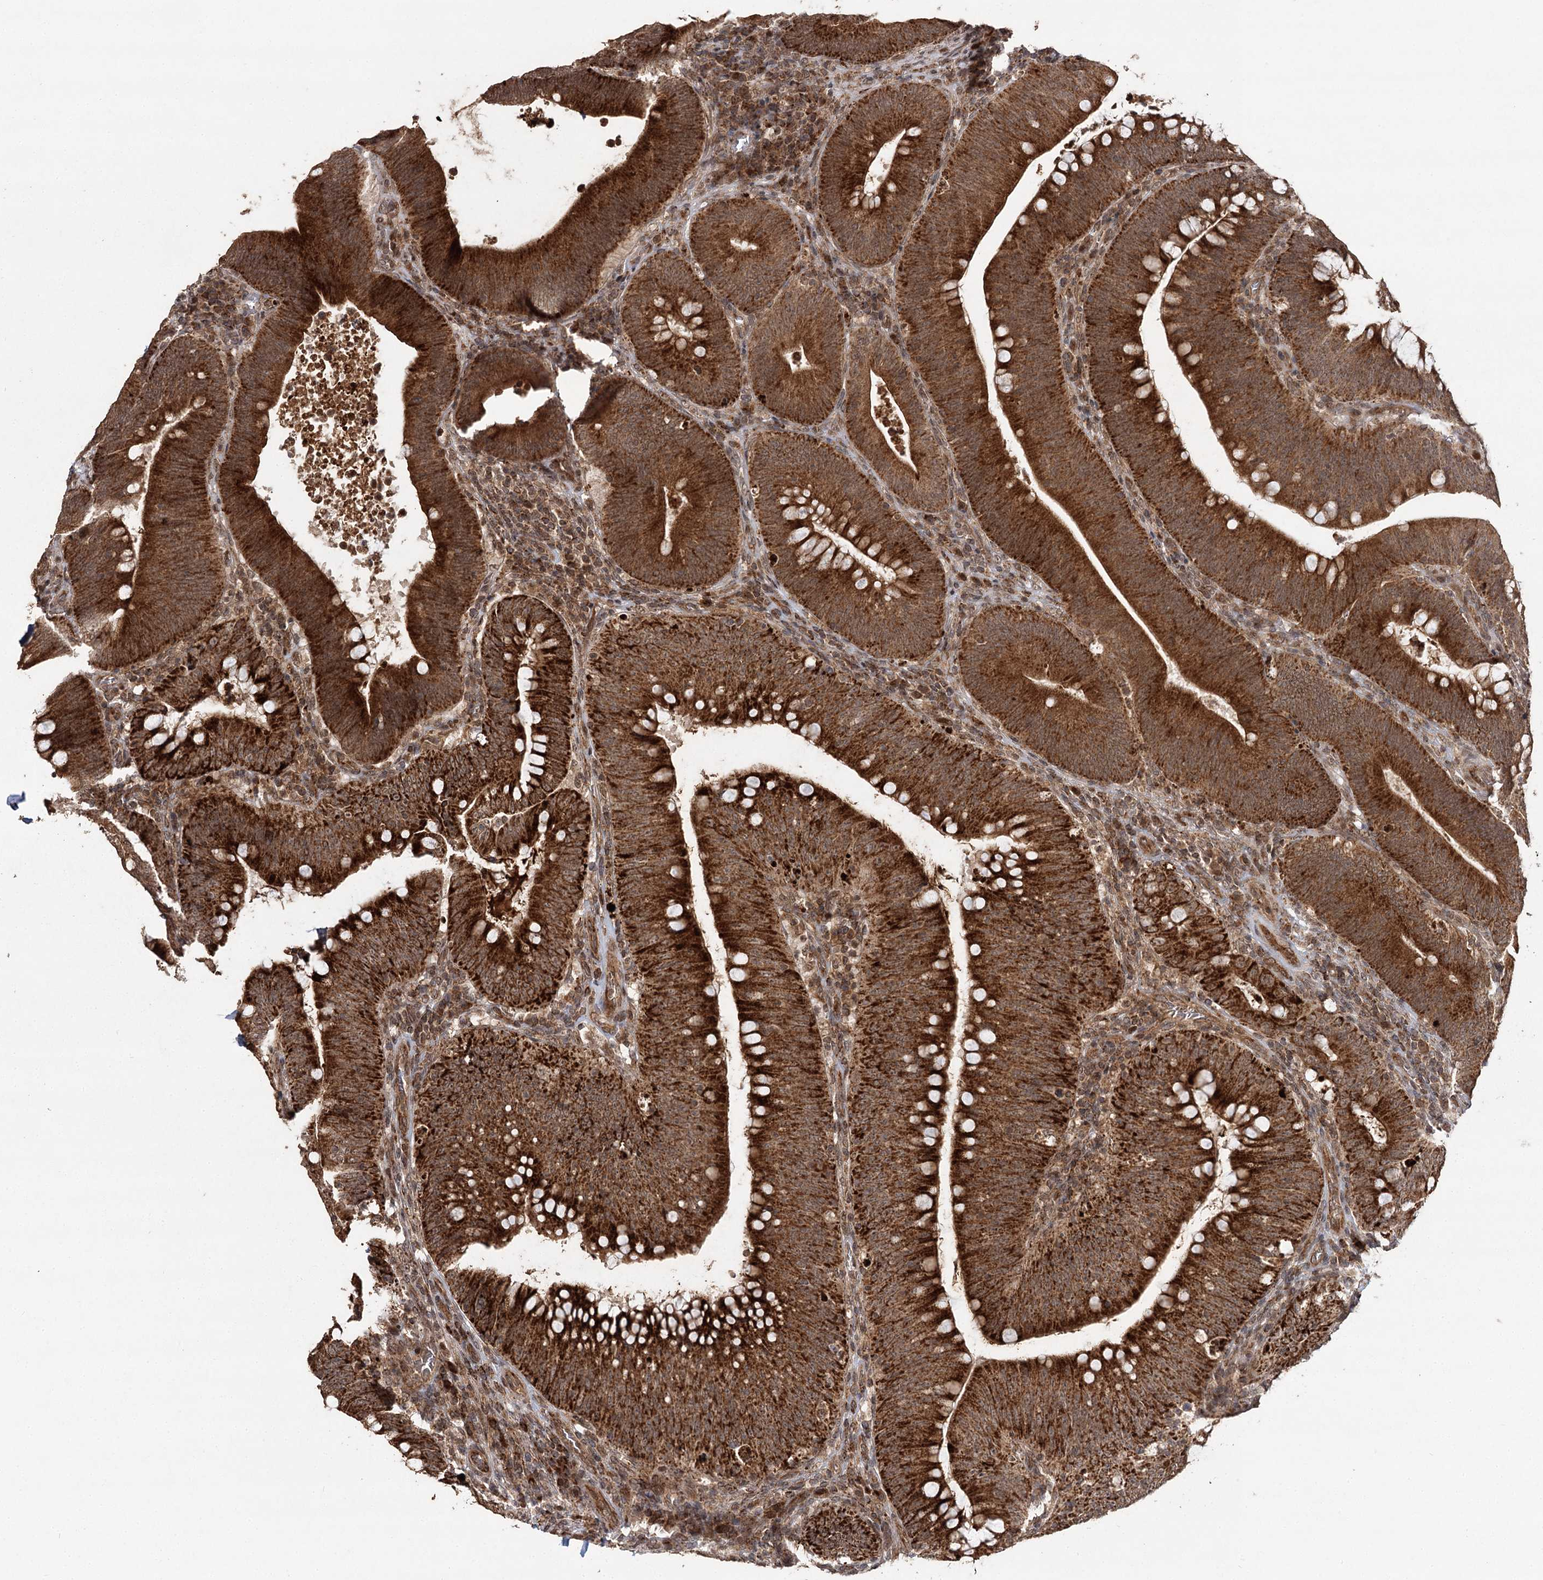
{"staining": {"intensity": "strong", "quantity": ">75%", "location": "cytoplasmic/membranous"}, "tissue": "colorectal cancer", "cell_type": "Tumor cells", "image_type": "cancer", "snomed": [{"axis": "morphology", "description": "Normal tissue, NOS"}, {"axis": "topography", "description": "Colon"}], "caption": "IHC histopathology image of neoplastic tissue: colorectal cancer stained using immunohistochemistry (IHC) exhibits high levels of strong protein expression localized specifically in the cytoplasmic/membranous of tumor cells, appearing as a cytoplasmic/membranous brown color.", "gene": "ZNRF3", "patient": {"sex": "female", "age": 82}}